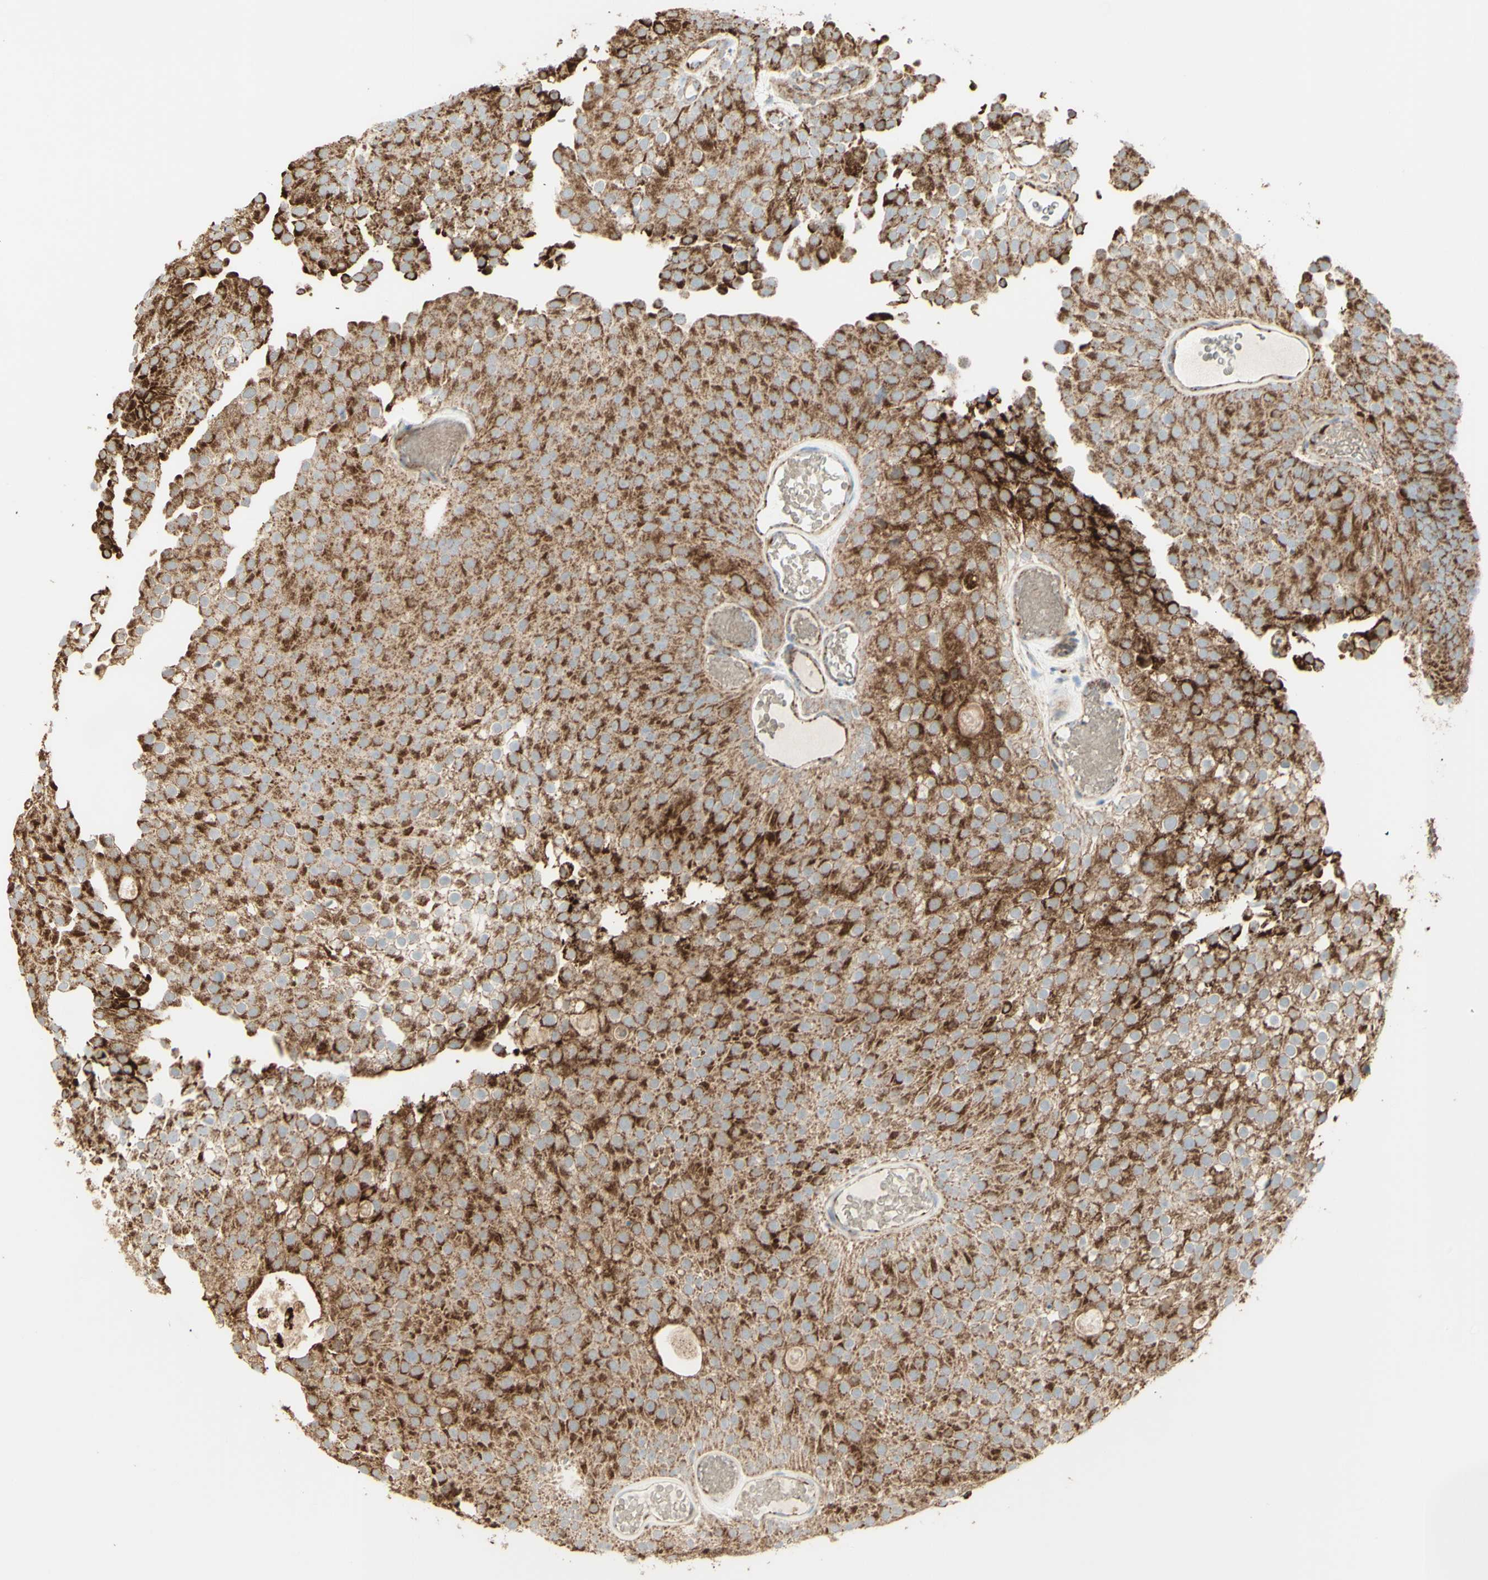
{"staining": {"intensity": "moderate", "quantity": ">75%", "location": "cytoplasmic/membranous"}, "tissue": "urothelial cancer", "cell_type": "Tumor cells", "image_type": "cancer", "snomed": [{"axis": "morphology", "description": "Urothelial carcinoma, Low grade"}, {"axis": "topography", "description": "Urinary bladder"}], "caption": "This micrograph exhibits immunohistochemistry (IHC) staining of human urothelial carcinoma (low-grade), with medium moderate cytoplasmic/membranous positivity in approximately >75% of tumor cells.", "gene": "LETM1", "patient": {"sex": "male", "age": 78}}